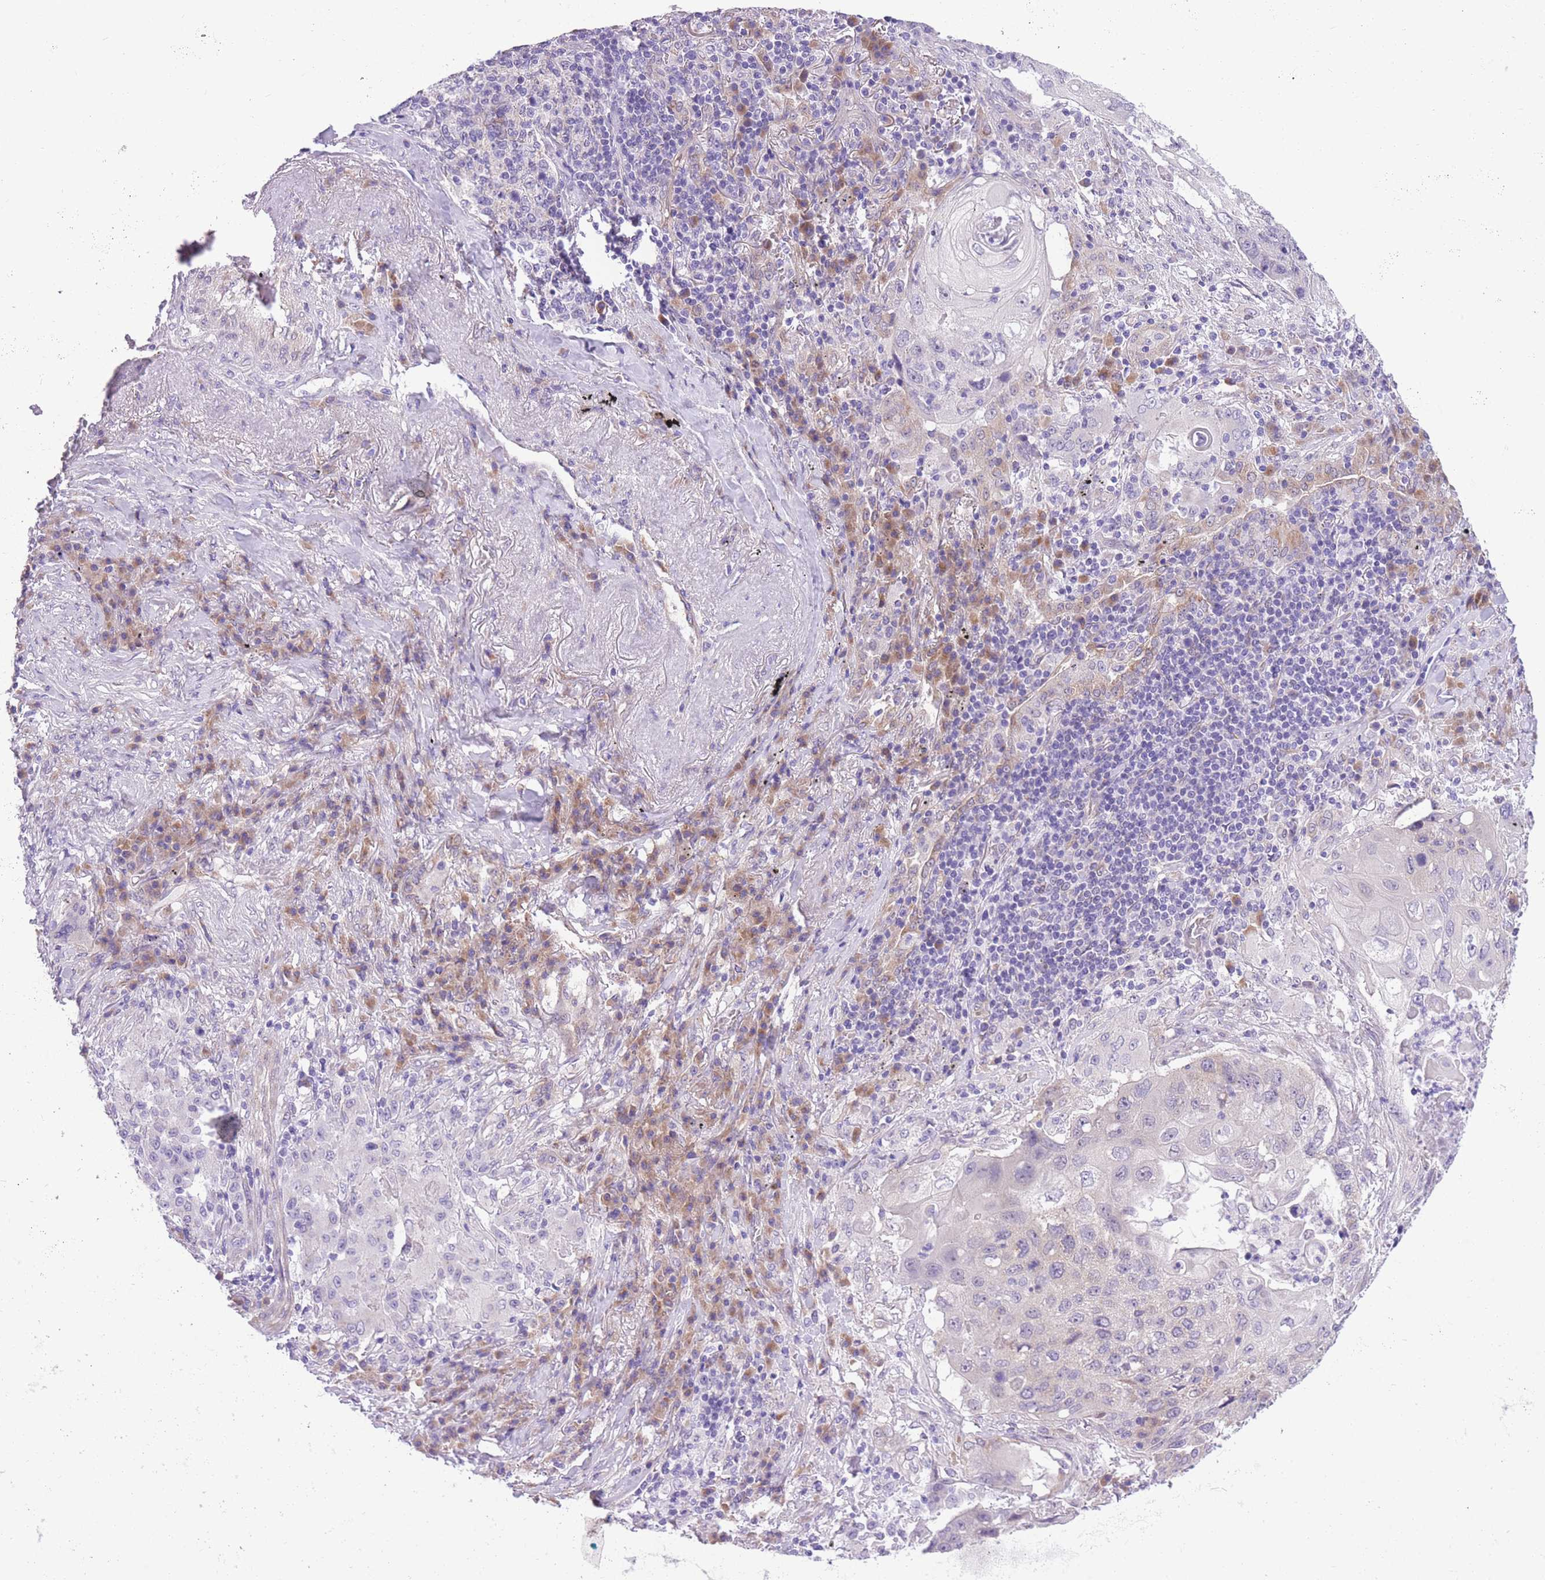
{"staining": {"intensity": "negative", "quantity": "none", "location": "none"}, "tissue": "lung cancer", "cell_type": "Tumor cells", "image_type": "cancer", "snomed": [{"axis": "morphology", "description": "Squamous cell carcinoma, NOS"}, {"axis": "topography", "description": "Lung"}], "caption": "Immunohistochemistry of human lung cancer (squamous cell carcinoma) demonstrates no staining in tumor cells. (DAB immunohistochemistry (IHC) visualized using brightfield microscopy, high magnification).", "gene": "WWOX", "patient": {"sex": "female", "age": 63}}